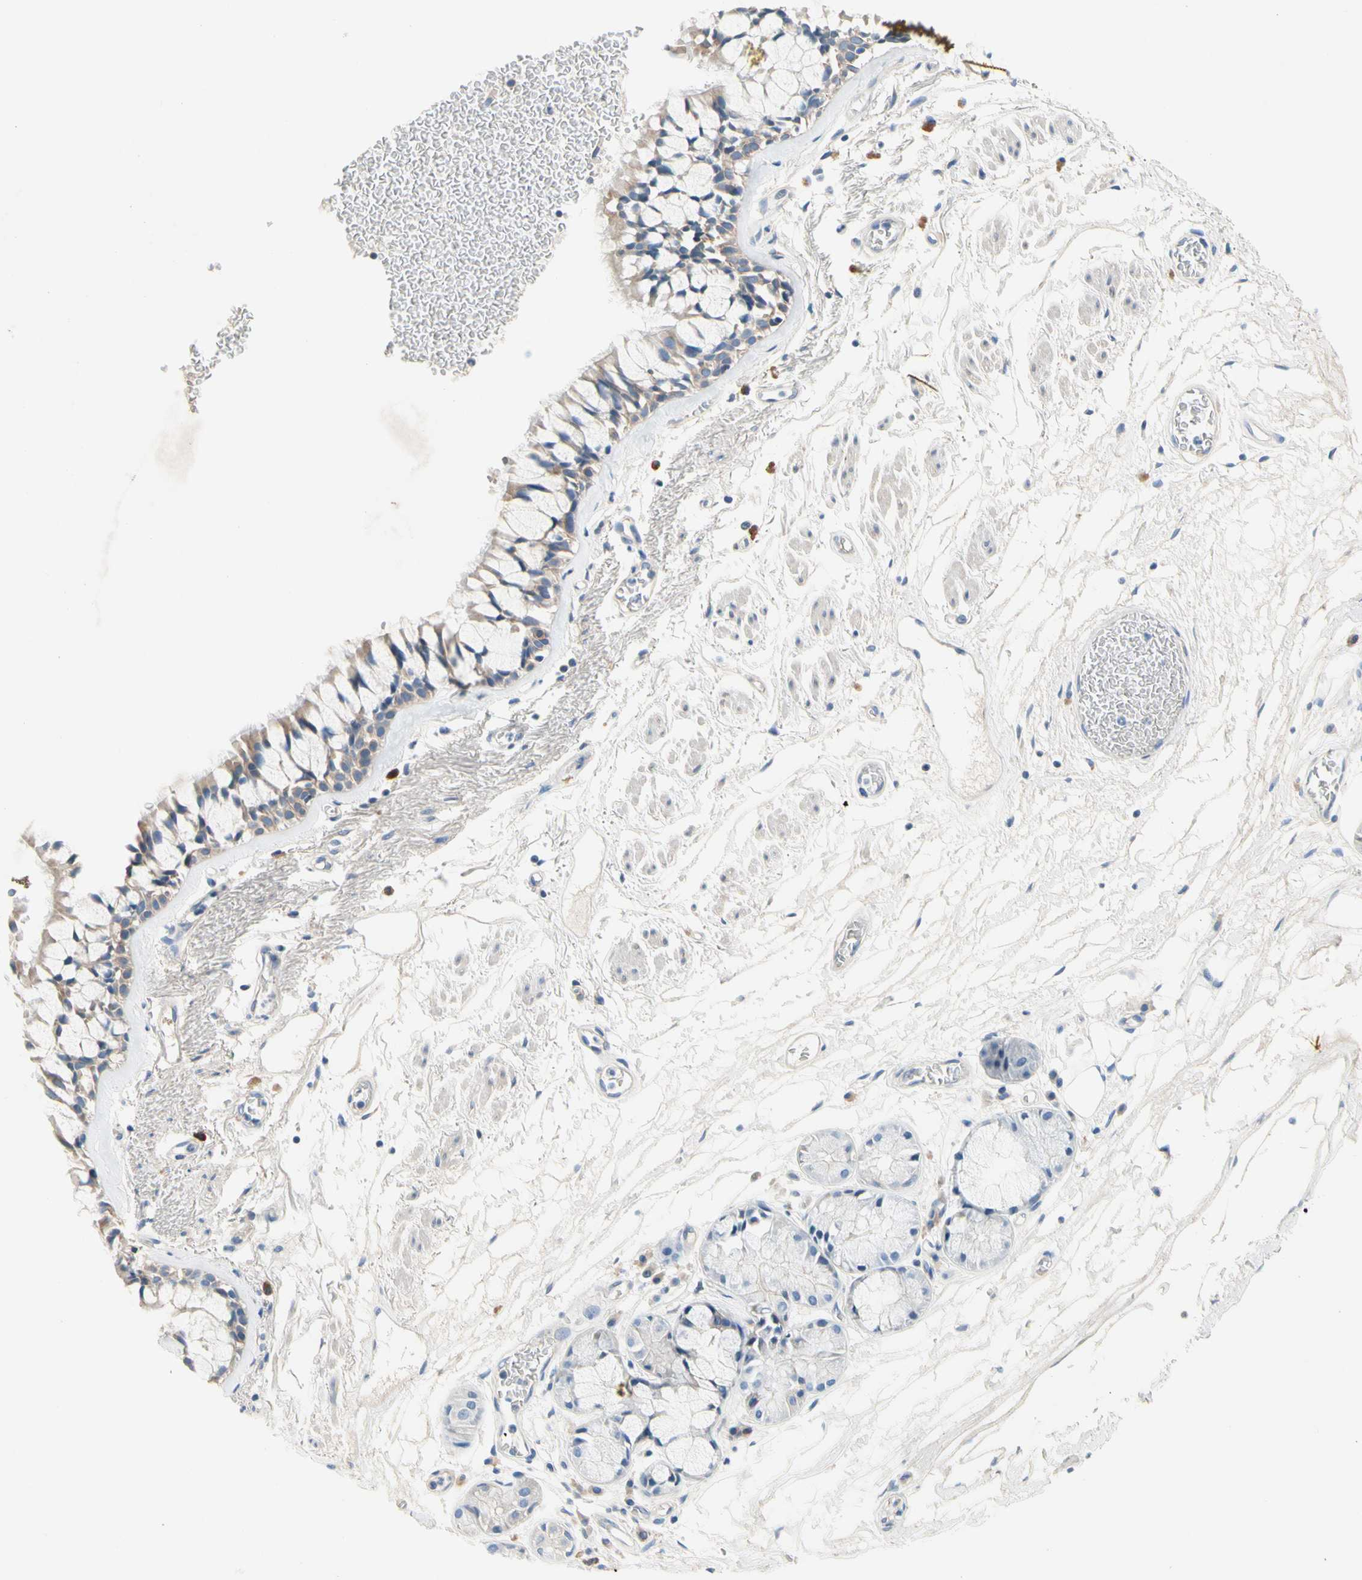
{"staining": {"intensity": "weak", "quantity": ">75%", "location": "cytoplasmic/membranous"}, "tissue": "bronchus", "cell_type": "Respiratory epithelial cells", "image_type": "normal", "snomed": [{"axis": "morphology", "description": "Normal tissue, NOS"}, {"axis": "topography", "description": "Bronchus"}], "caption": "Immunohistochemistry (IHC) histopathology image of unremarkable bronchus stained for a protein (brown), which exhibits low levels of weak cytoplasmic/membranous positivity in approximately >75% of respiratory epithelial cells.", "gene": "CA14", "patient": {"sex": "male", "age": 66}}